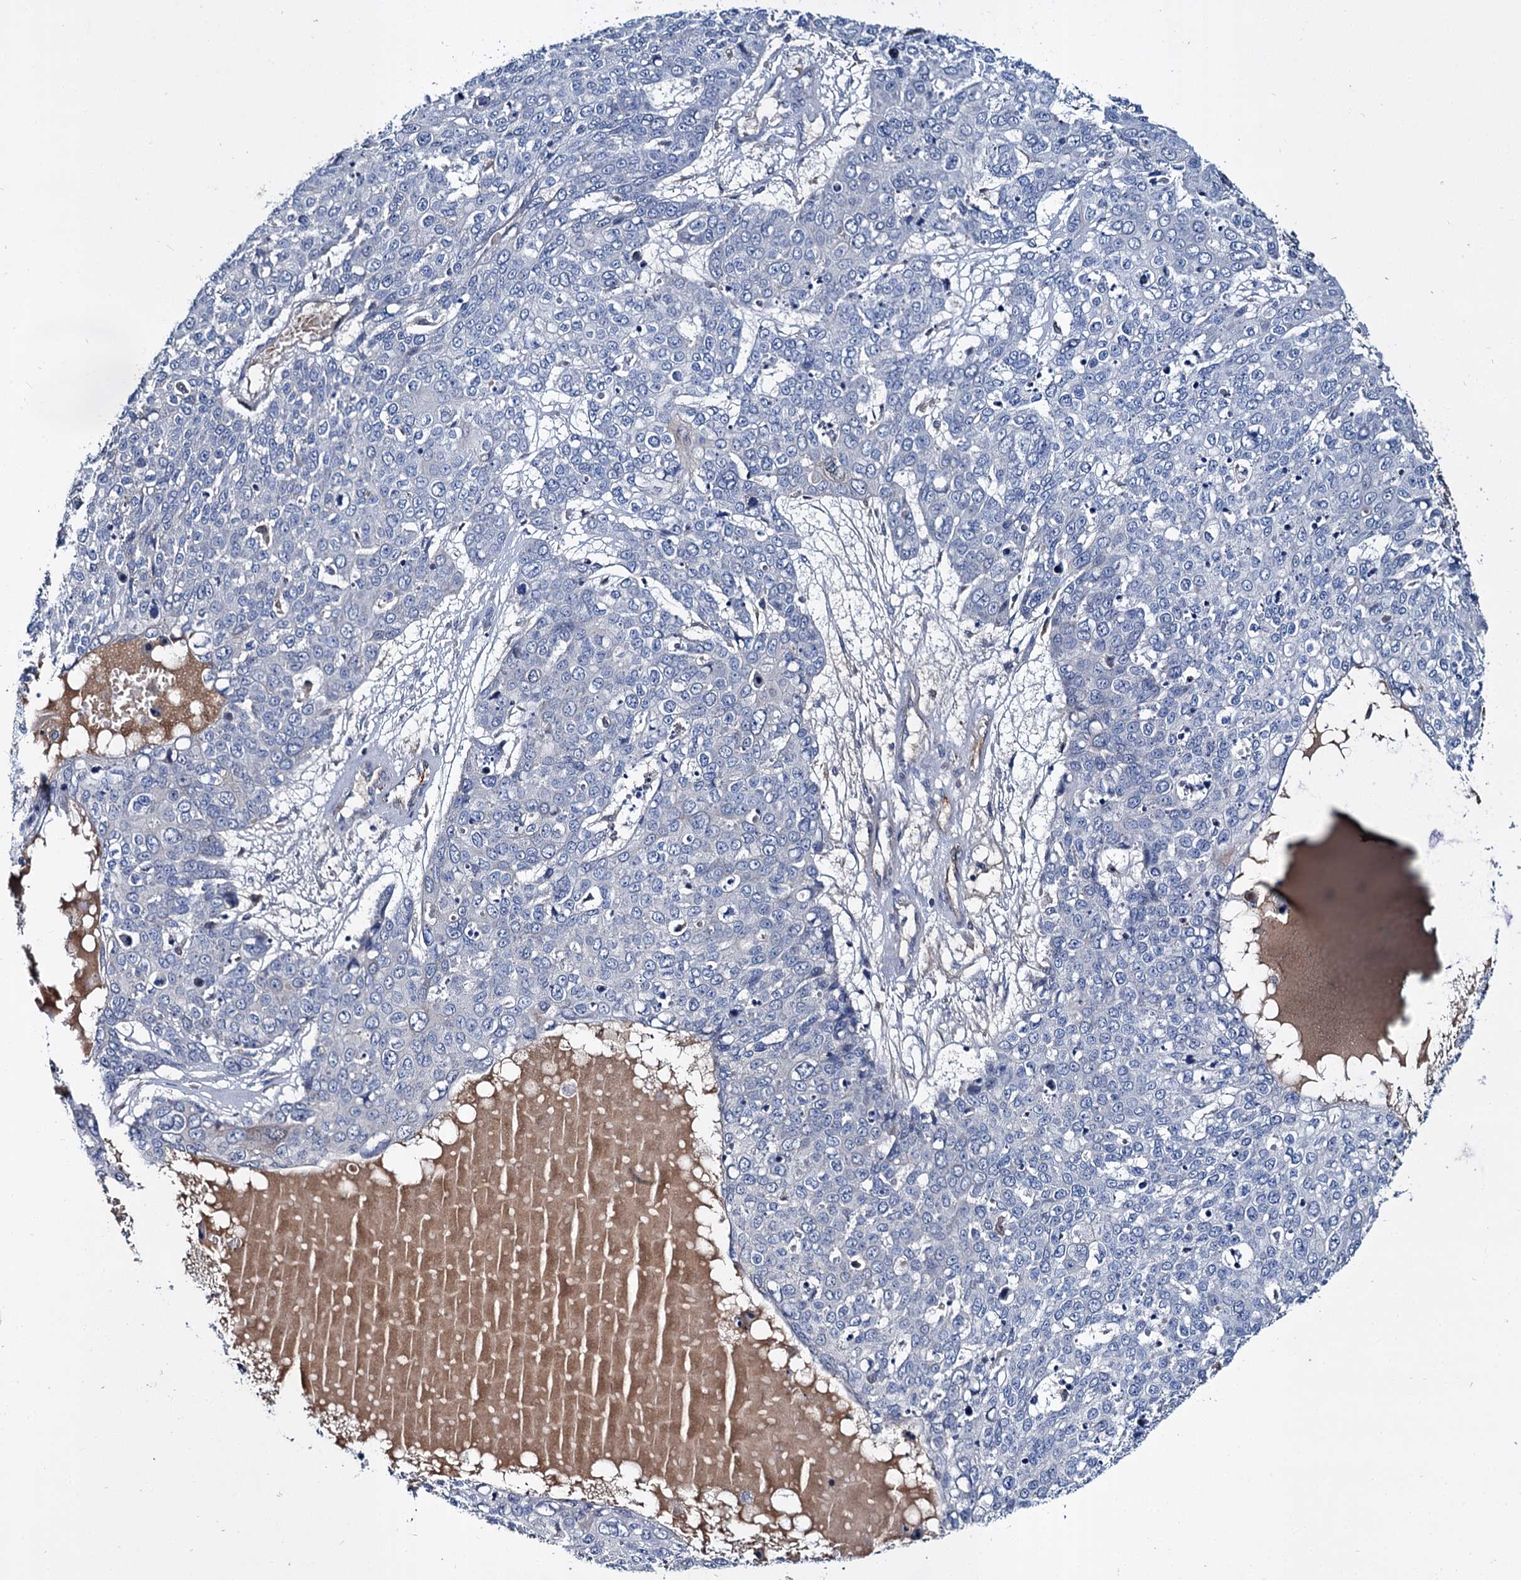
{"staining": {"intensity": "negative", "quantity": "none", "location": "none"}, "tissue": "skin cancer", "cell_type": "Tumor cells", "image_type": "cancer", "snomed": [{"axis": "morphology", "description": "Squamous cell carcinoma, NOS"}, {"axis": "topography", "description": "Skin"}], "caption": "Histopathology image shows no significant protein staining in tumor cells of skin cancer (squamous cell carcinoma).", "gene": "CACNA1C", "patient": {"sex": "male", "age": 71}}